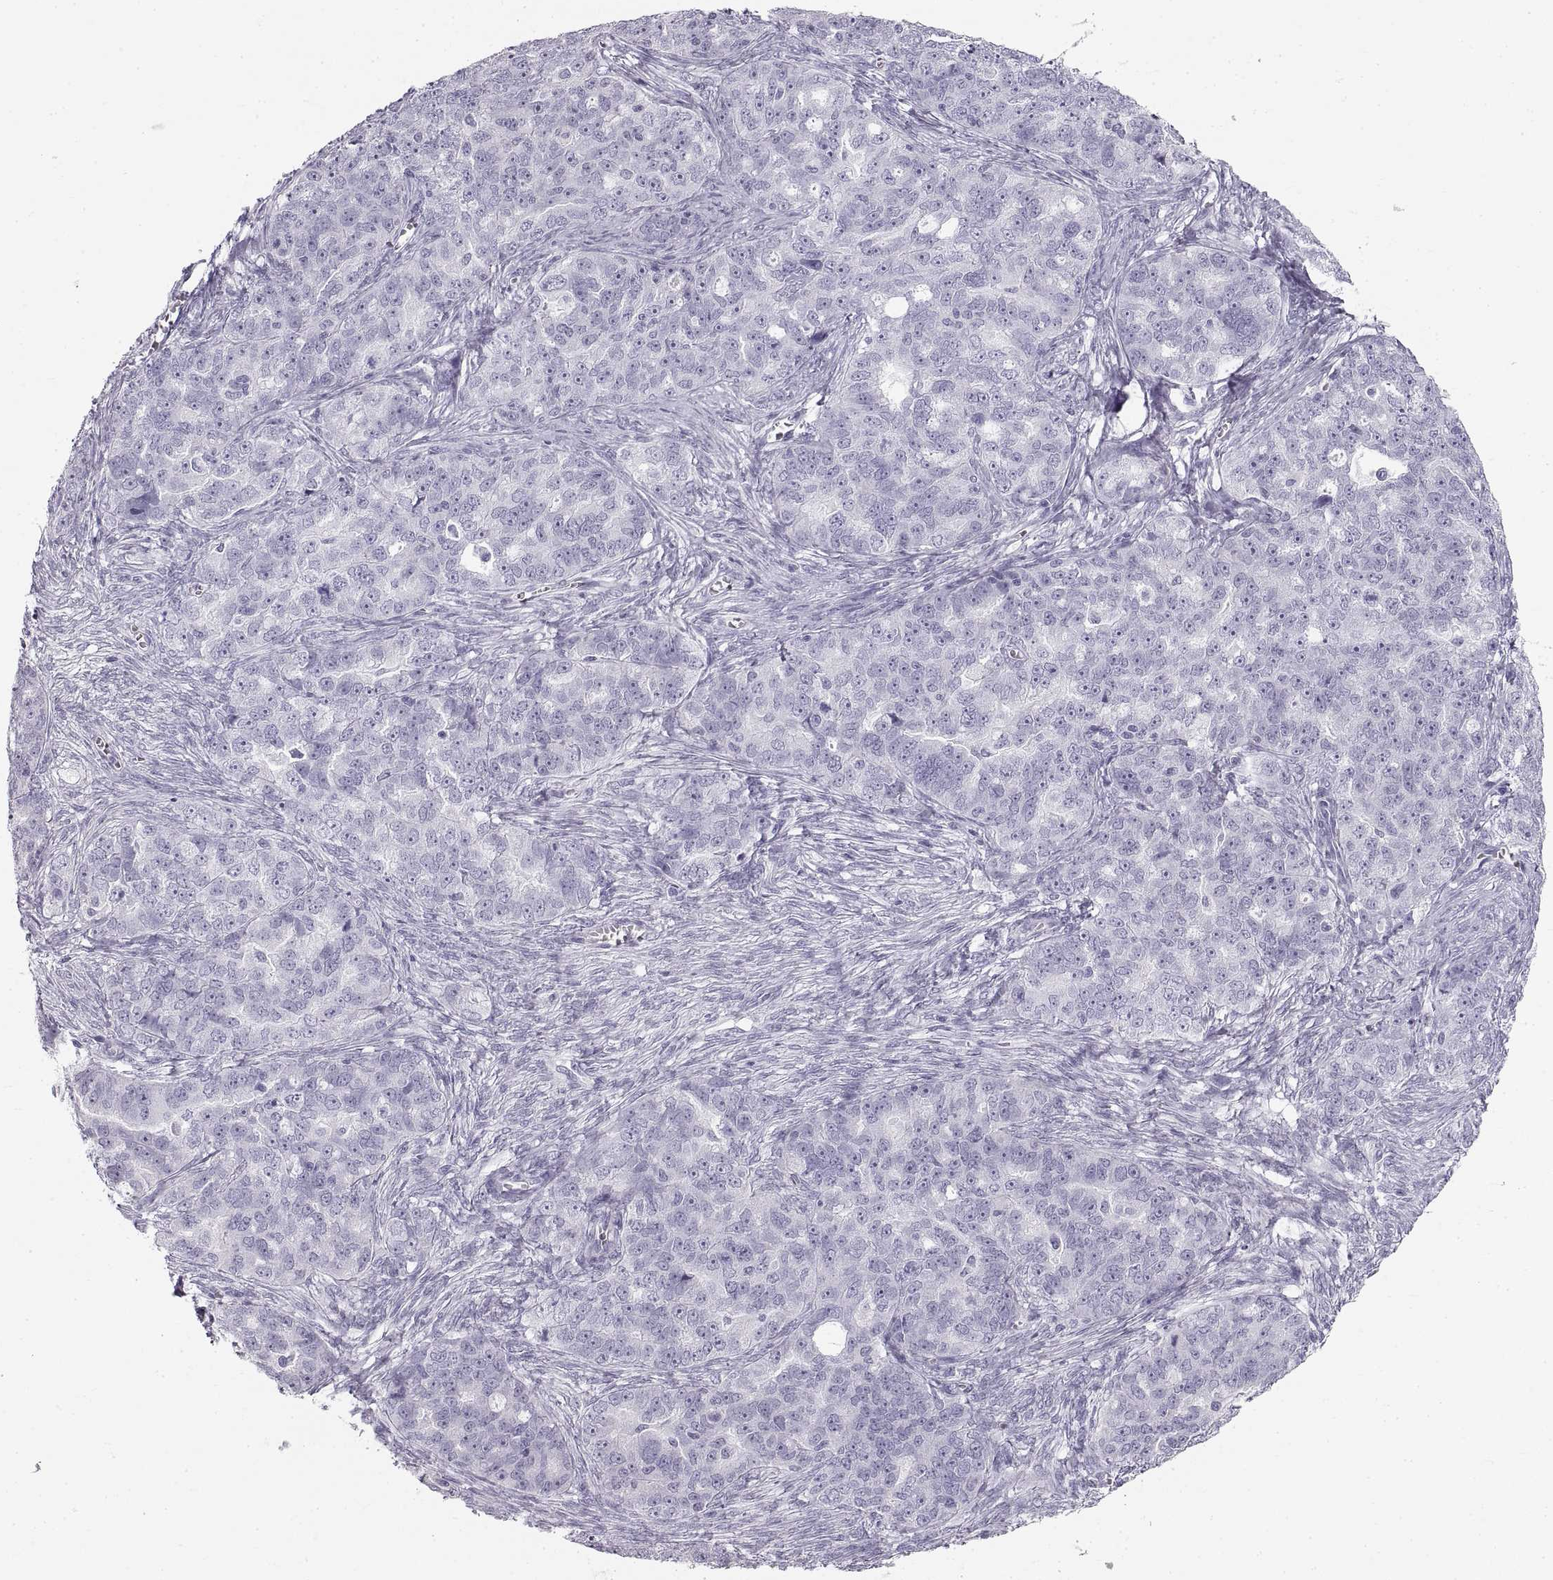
{"staining": {"intensity": "negative", "quantity": "none", "location": "none"}, "tissue": "ovarian cancer", "cell_type": "Tumor cells", "image_type": "cancer", "snomed": [{"axis": "morphology", "description": "Cystadenocarcinoma, serous, NOS"}, {"axis": "topography", "description": "Ovary"}], "caption": "Immunohistochemical staining of ovarian serous cystadenocarcinoma demonstrates no significant positivity in tumor cells.", "gene": "CRYAA", "patient": {"sex": "female", "age": 51}}